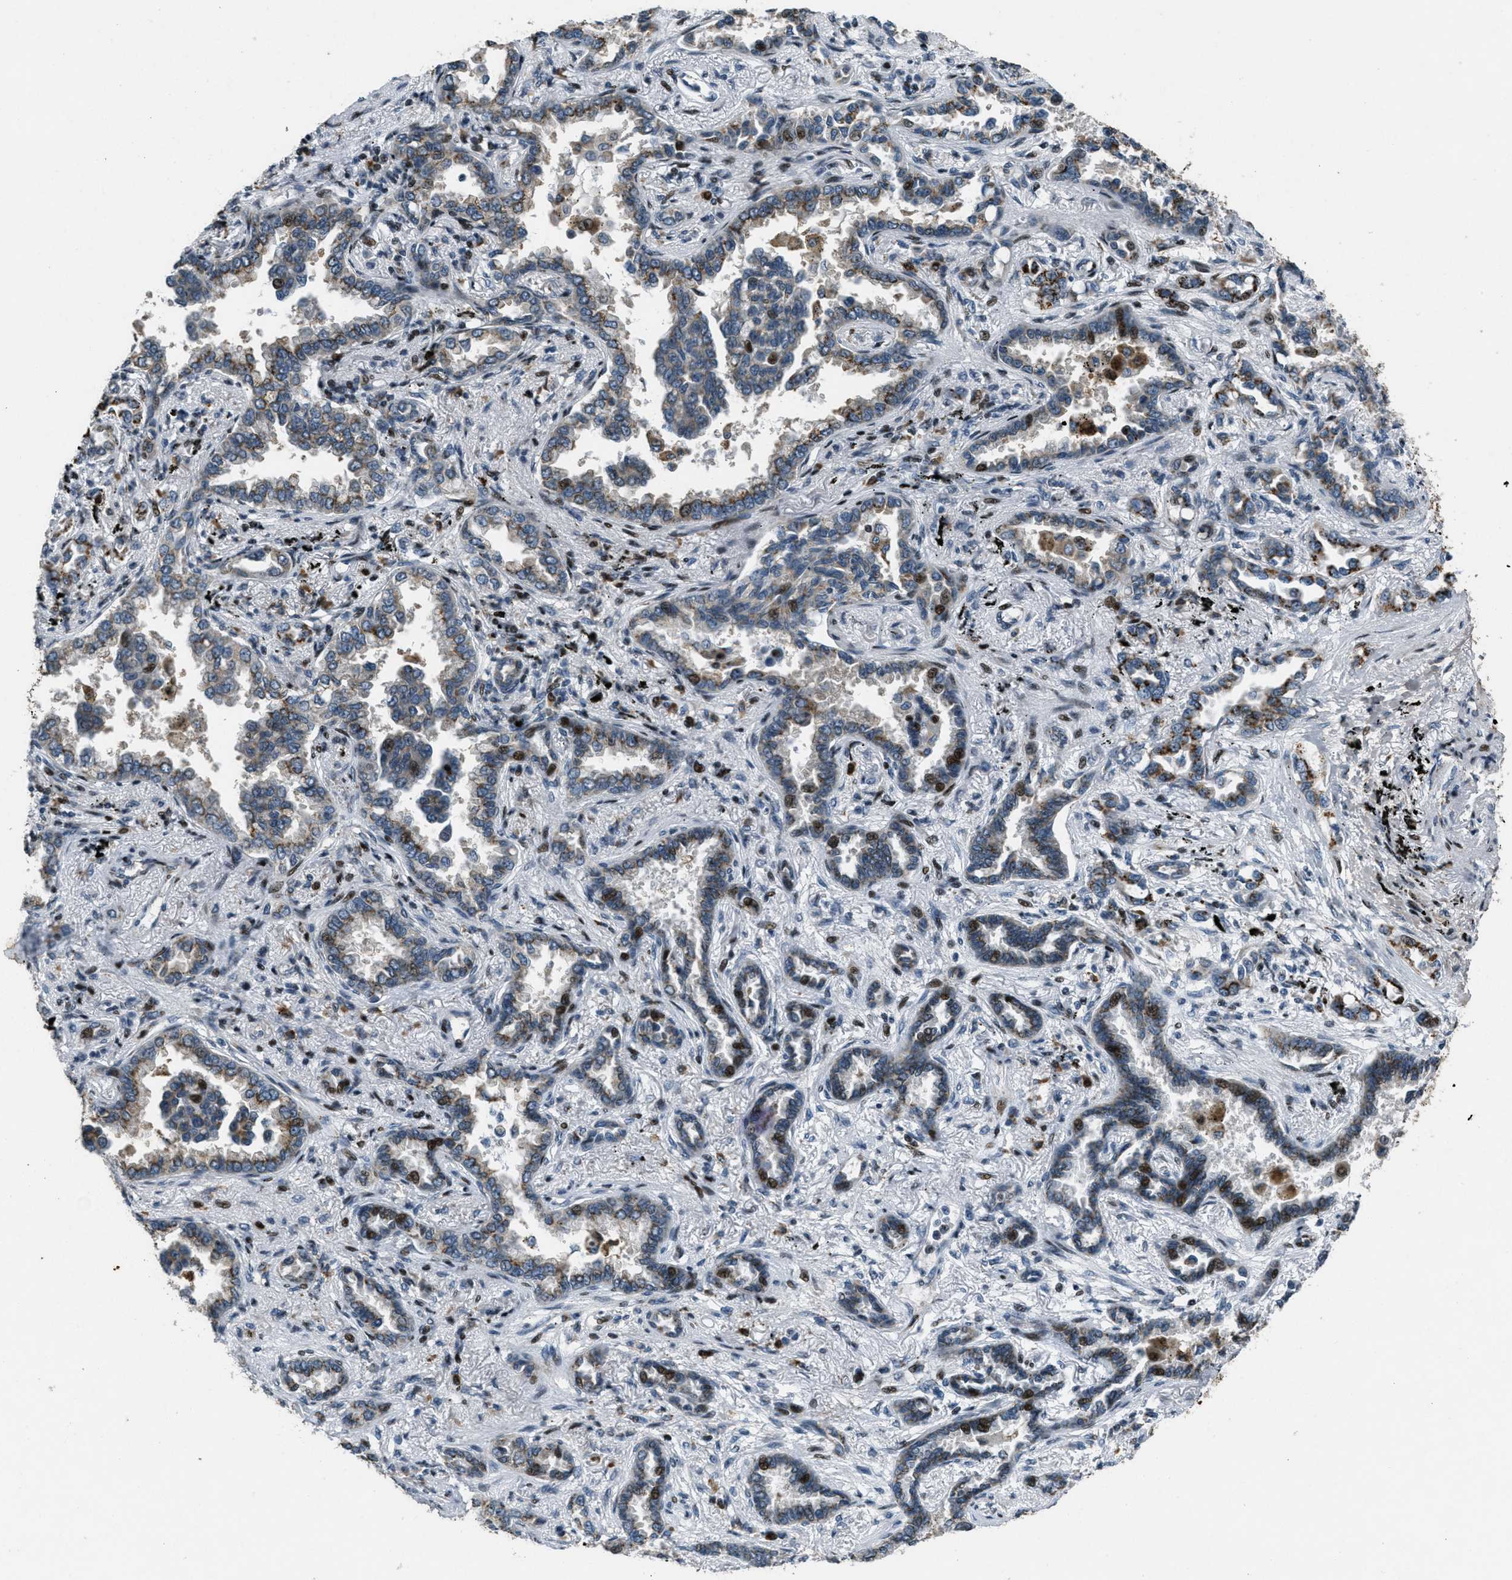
{"staining": {"intensity": "strong", "quantity": "<25%", "location": "cytoplasmic/membranous,nuclear"}, "tissue": "lung cancer", "cell_type": "Tumor cells", "image_type": "cancer", "snomed": [{"axis": "morphology", "description": "Normal tissue, NOS"}, {"axis": "morphology", "description": "Adenocarcinoma, NOS"}, {"axis": "topography", "description": "Lung"}], "caption": "This is an image of immunohistochemistry (IHC) staining of lung cancer, which shows strong expression in the cytoplasmic/membranous and nuclear of tumor cells.", "gene": "GPC6", "patient": {"sex": "male", "age": 59}}